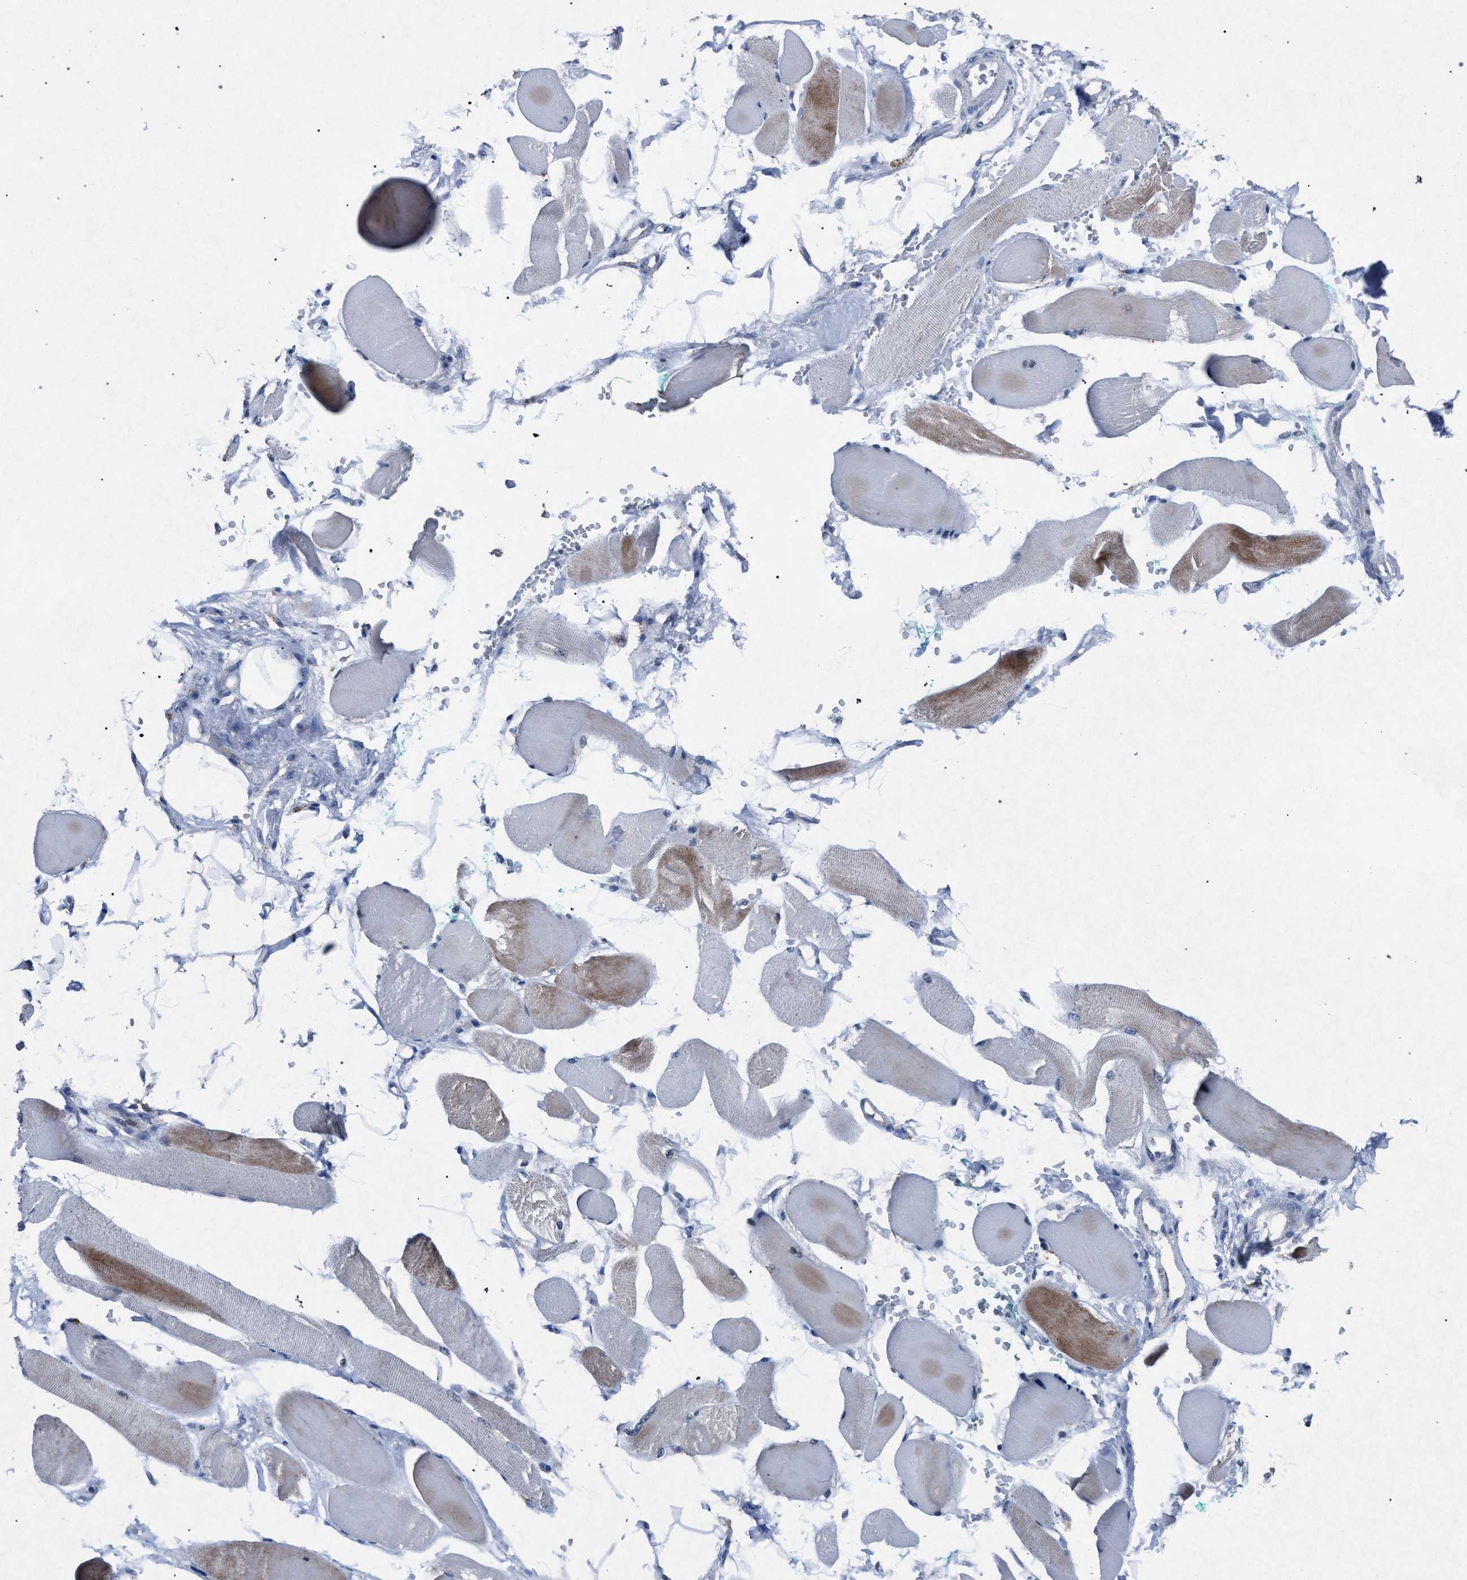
{"staining": {"intensity": "weak", "quantity": "25%-75%", "location": "cytoplasmic/membranous"}, "tissue": "skeletal muscle", "cell_type": "Myocytes", "image_type": "normal", "snomed": [{"axis": "morphology", "description": "Normal tissue, NOS"}, {"axis": "topography", "description": "Skeletal muscle"}, {"axis": "topography", "description": "Peripheral nerve tissue"}], "caption": "Approximately 25%-75% of myocytes in benign skeletal muscle exhibit weak cytoplasmic/membranous protein staining as visualized by brown immunohistochemical staining.", "gene": "HSD17B4", "patient": {"sex": "female", "age": 84}}